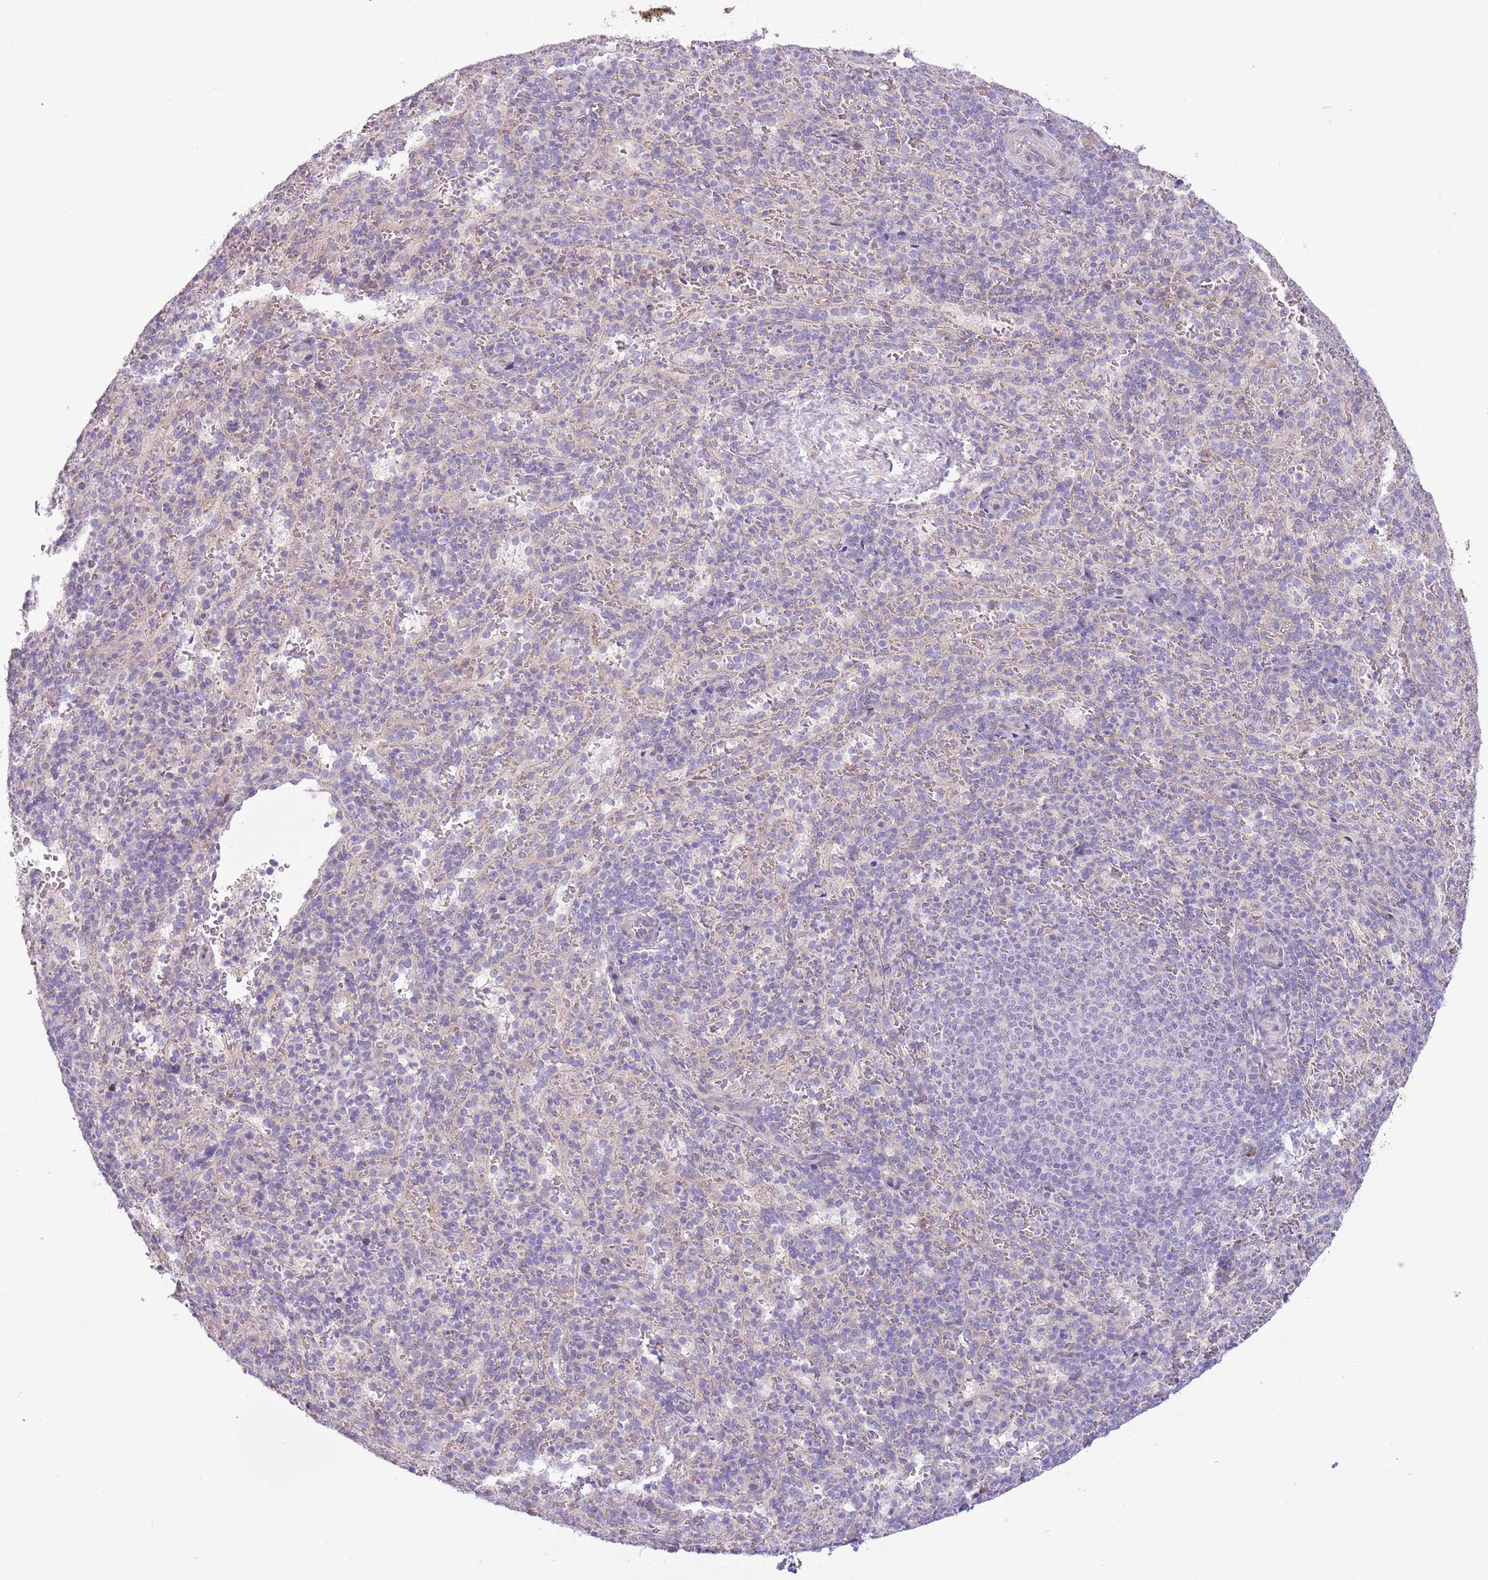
{"staining": {"intensity": "negative", "quantity": "none", "location": "none"}, "tissue": "spleen", "cell_type": "Cells in red pulp", "image_type": "normal", "snomed": [{"axis": "morphology", "description": "Normal tissue, NOS"}, {"axis": "topography", "description": "Spleen"}], "caption": "A micrograph of human spleen is negative for staining in cells in red pulp.", "gene": "CCND2", "patient": {"sex": "female", "age": 21}}